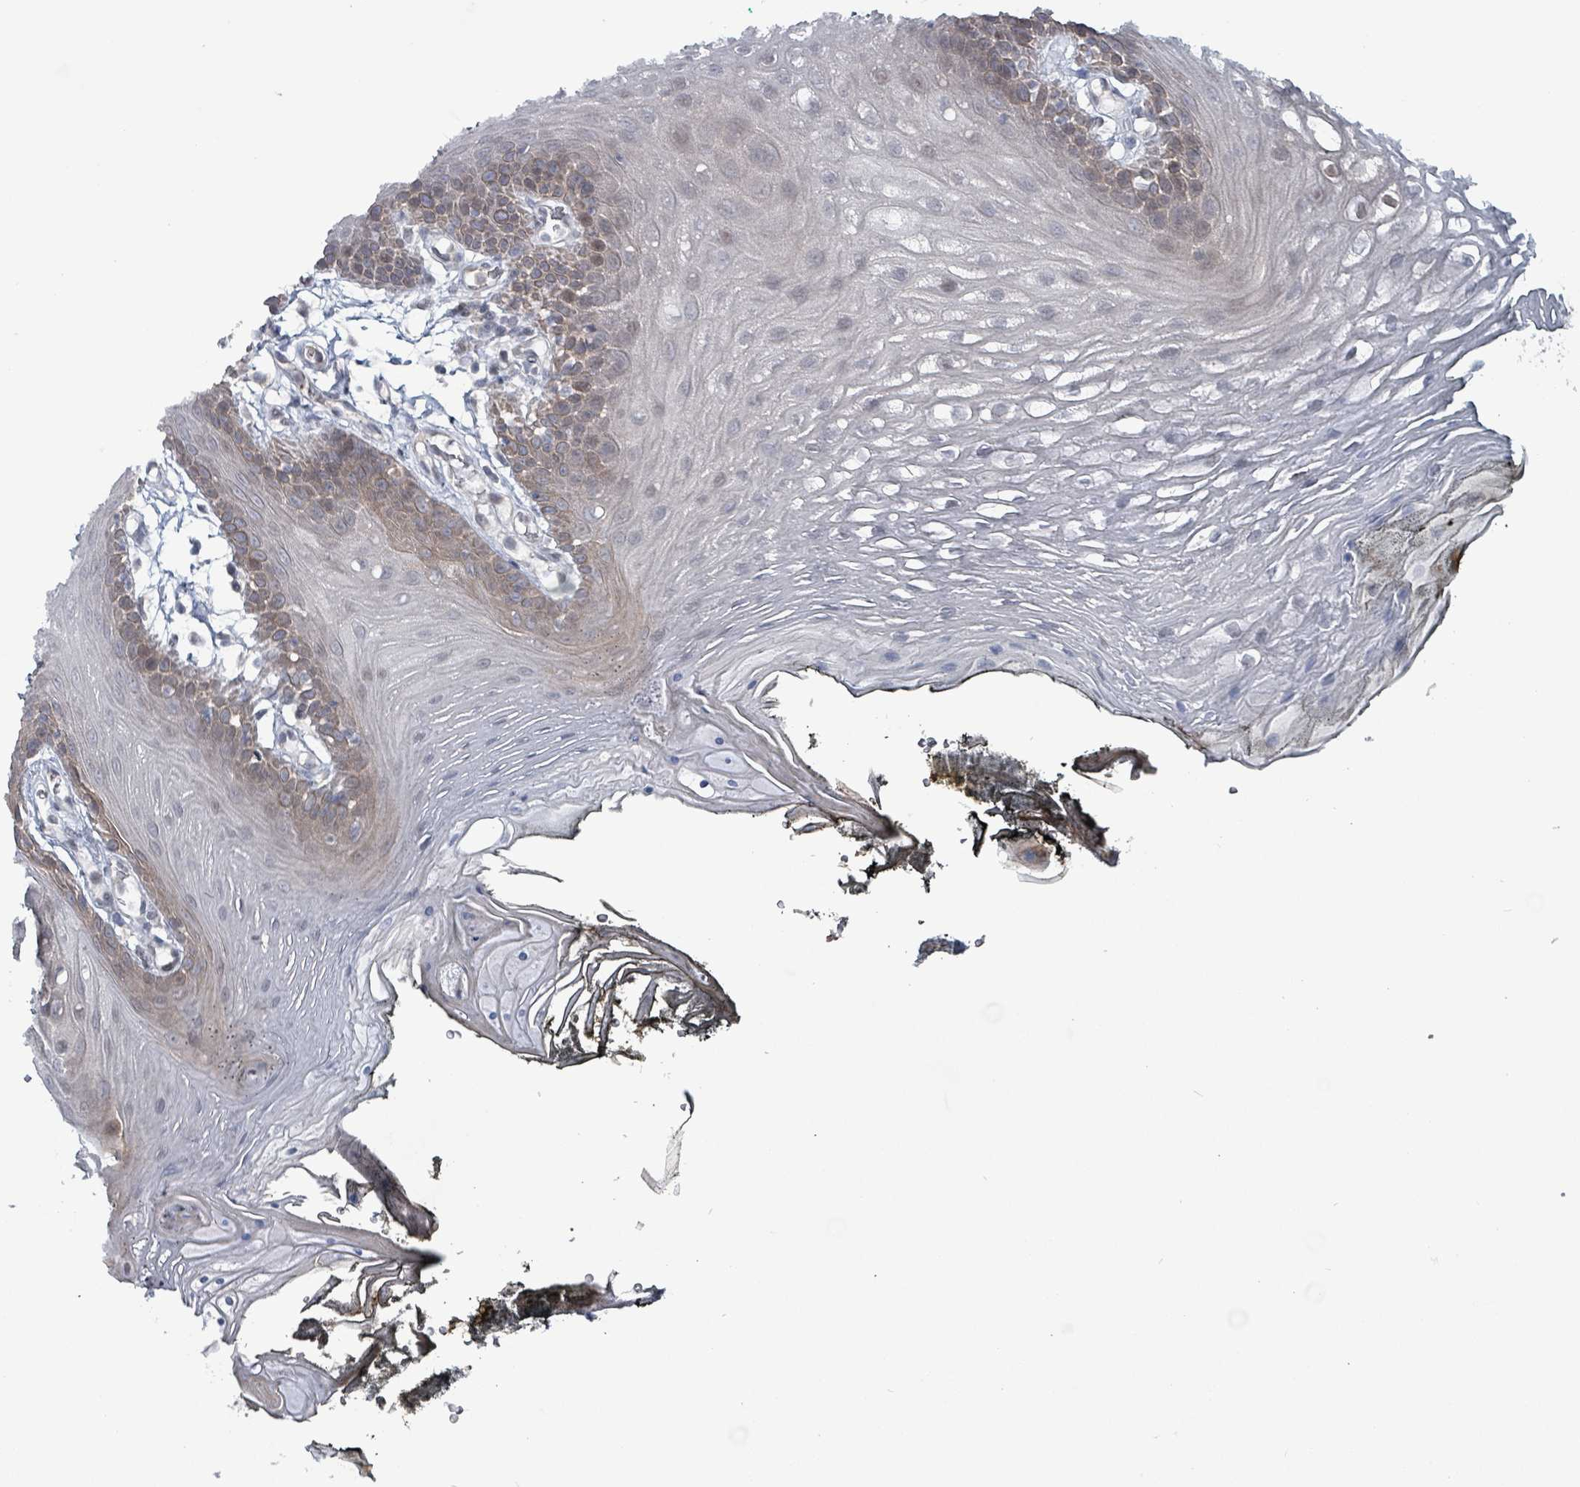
{"staining": {"intensity": "weak", "quantity": "<25%", "location": "cytoplasmic/membranous,nuclear"}, "tissue": "oral mucosa", "cell_type": "Squamous epithelial cells", "image_type": "normal", "snomed": [{"axis": "morphology", "description": "Normal tissue, NOS"}, {"axis": "topography", "description": "Oral tissue"}, {"axis": "topography", "description": "Tounge, NOS"}], "caption": "DAB (3,3'-diaminobenzidine) immunohistochemical staining of normal oral mucosa displays no significant expression in squamous epithelial cells. (Stains: DAB (3,3'-diaminobenzidine) immunohistochemistry (IHC) with hematoxylin counter stain, Microscopy: brightfield microscopy at high magnification).", "gene": "BIVM", "patient": {"sex": "female", "age": 81}}